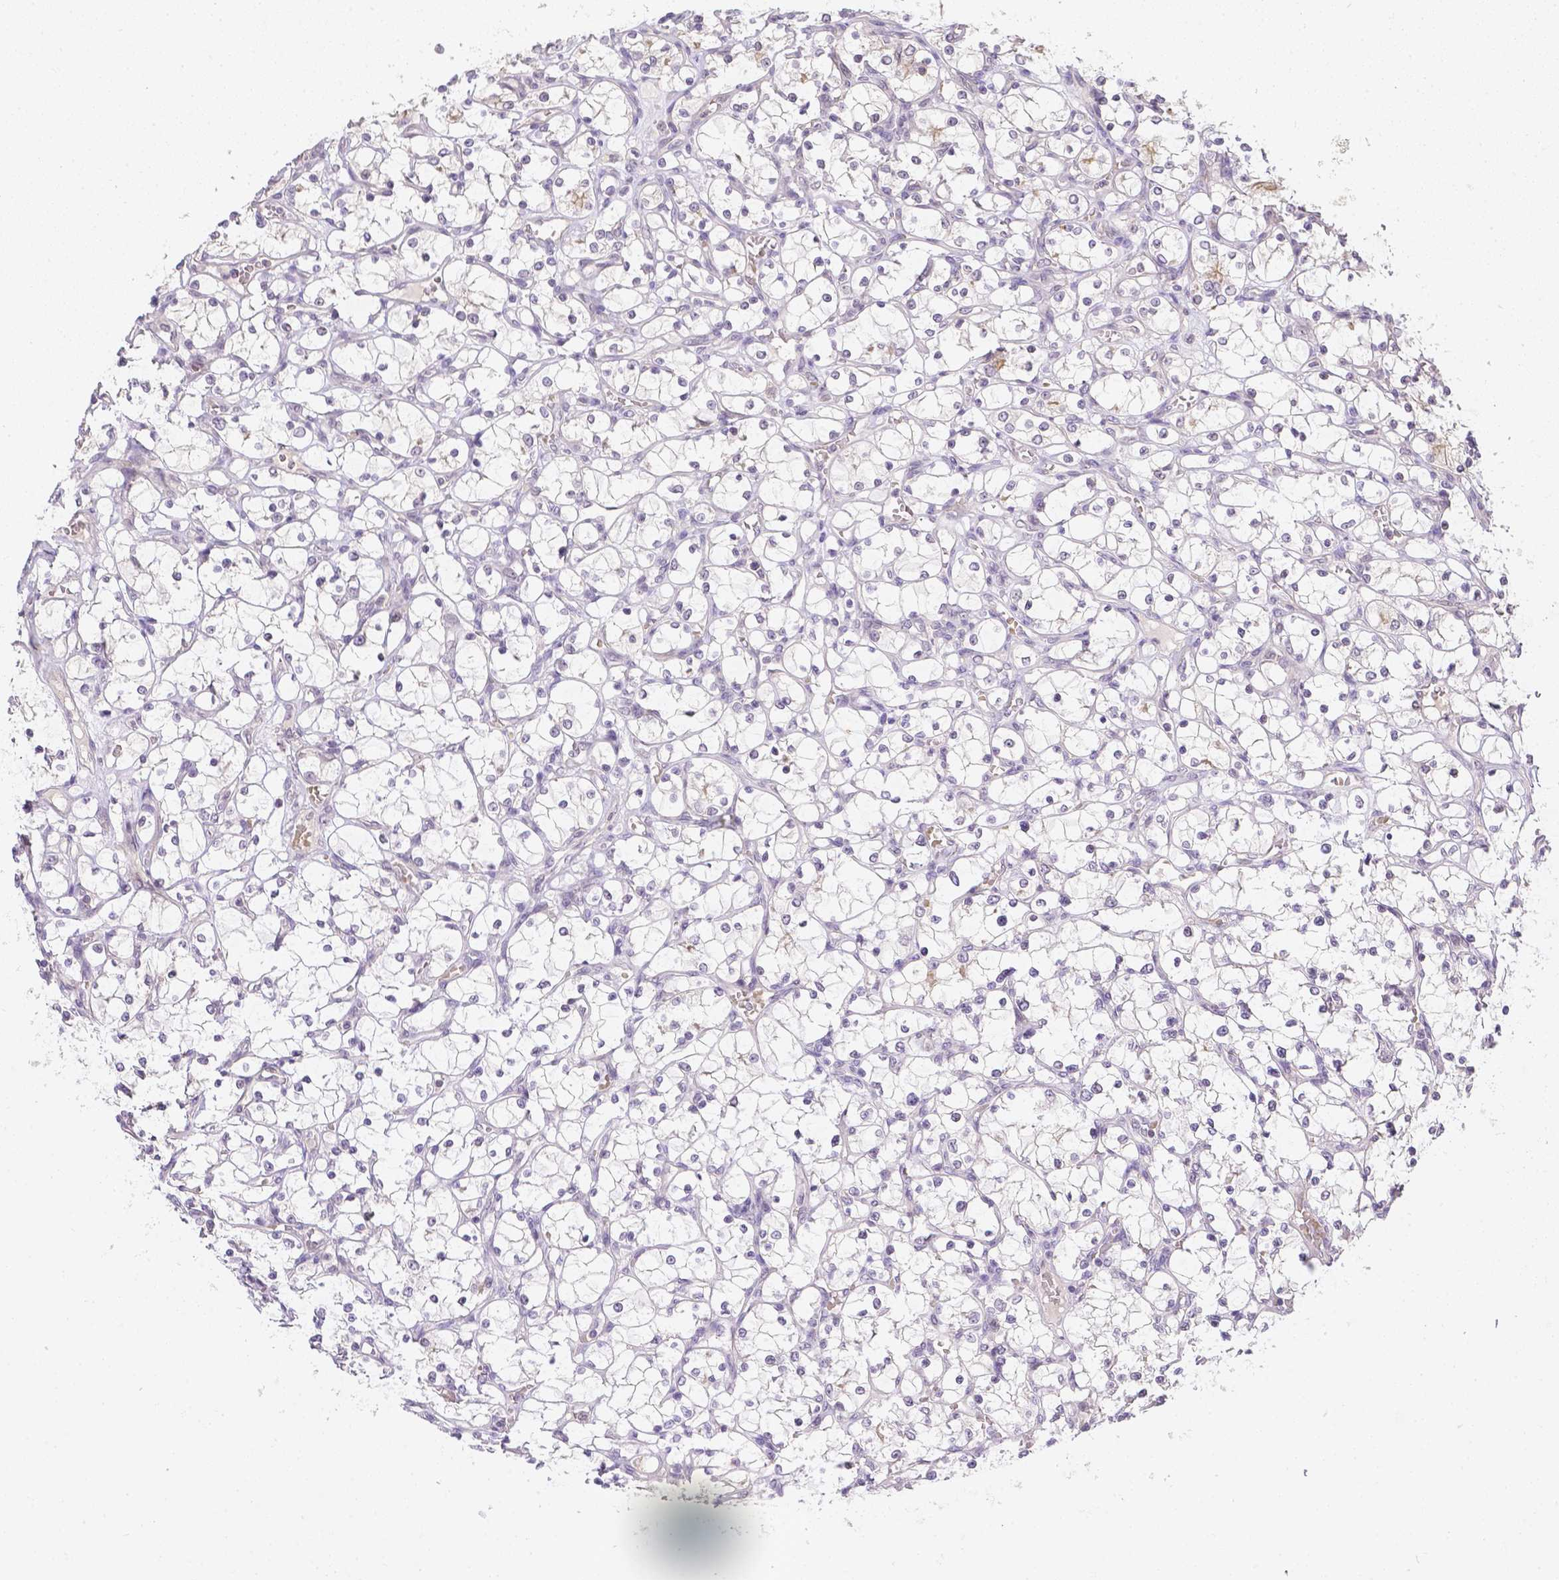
{"staining": {"intensity": "negative", "quantity": "none", "location": "none"}, "tissue": "renal cancer", "cell_type": "Tumor cells", "image_type": "cancer", "snomed": [{"axis": "morphology", "description": "Adenocarcinoma, NOS"}, {"axis": "topography", "description": "Kidney"}], "caption": "This is an immunohistochemistry (IHC) micrograph of human adenocarcinoma (renal). There is no staining in tumor cells.", "gene": "ZNF280B", "patient": {"sex": "female", "age": 69}}